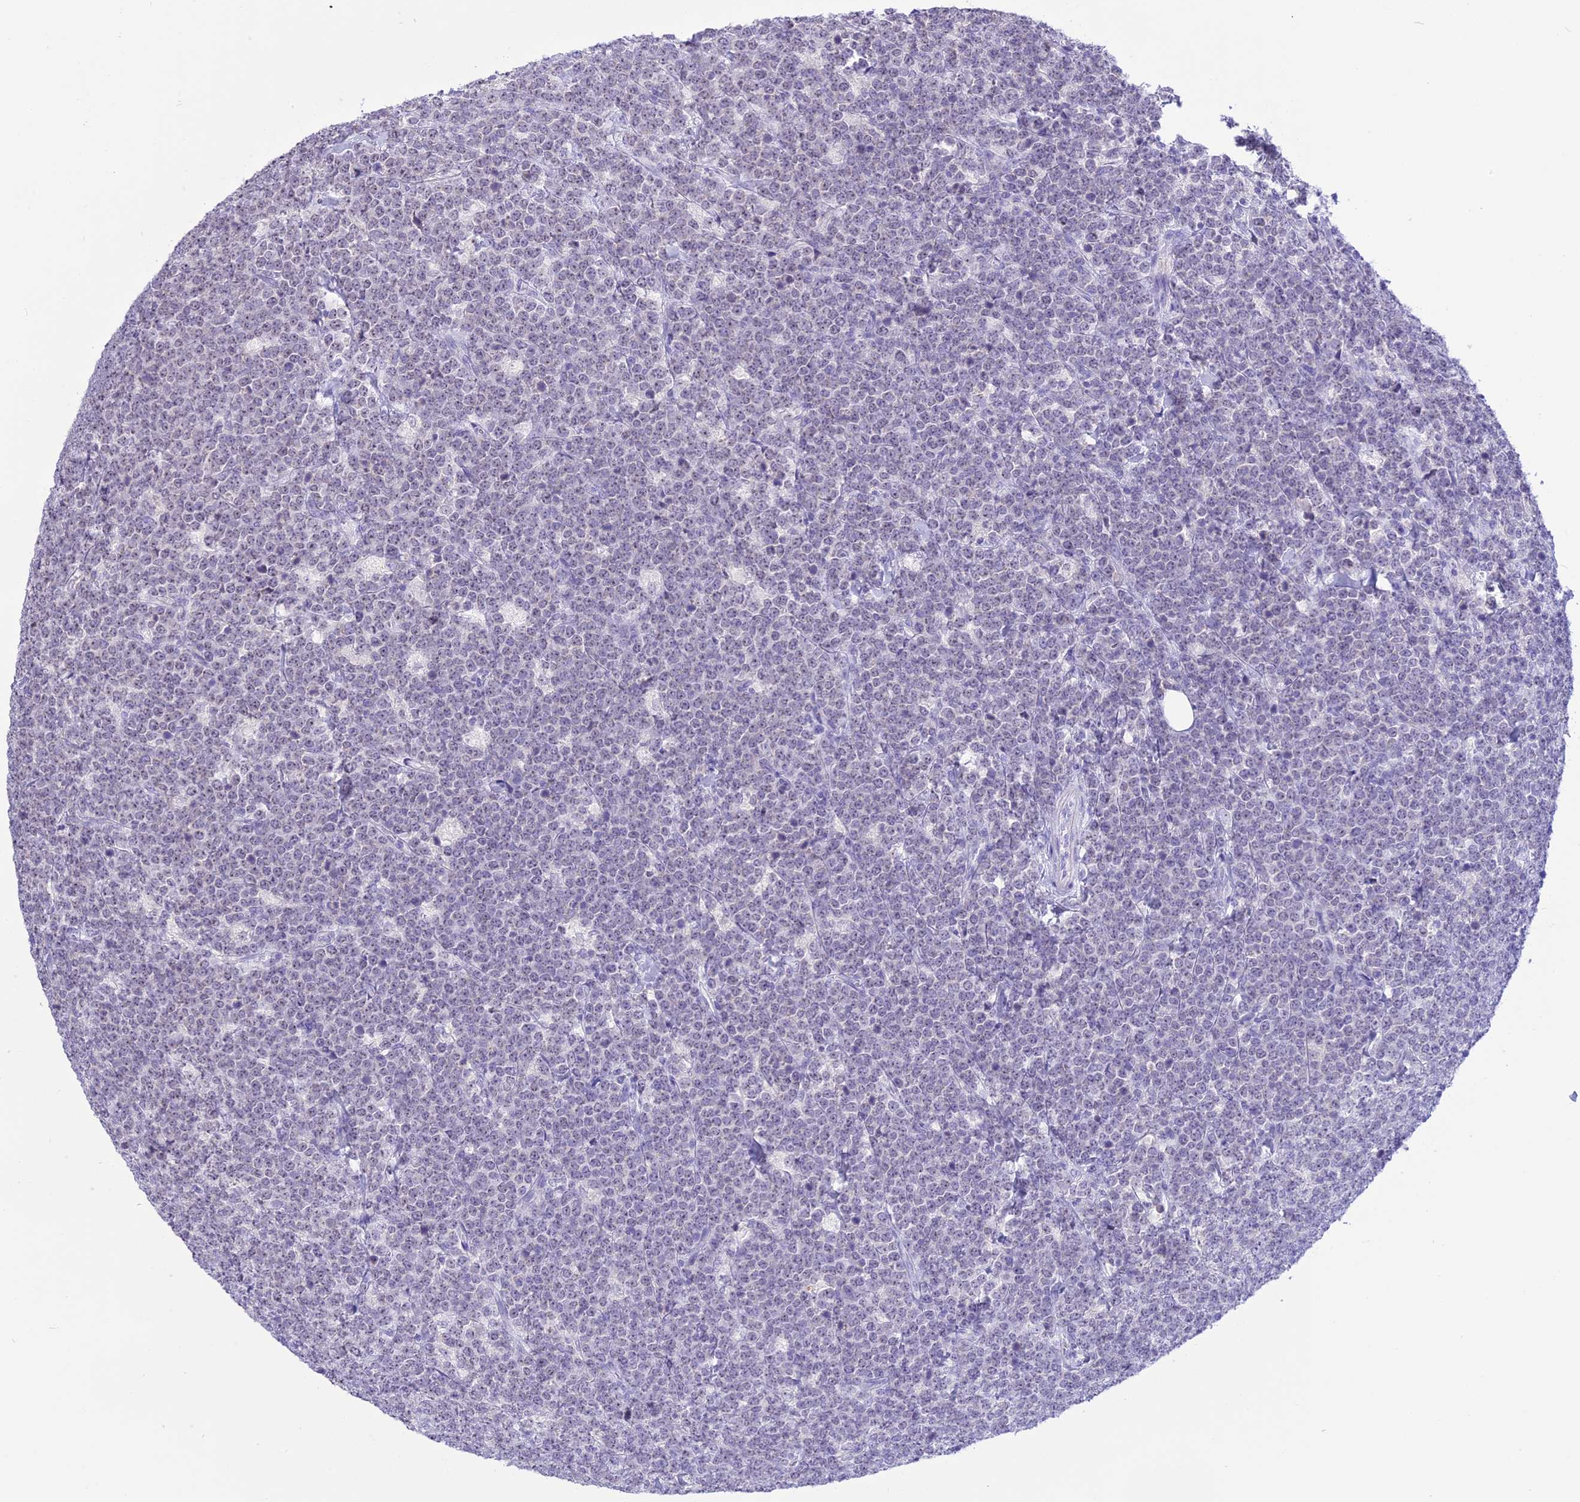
{"staining": {"intensity": "negative", "quantity": "none", "location": "none"}, "tissue": "lymphoma", "cell_type": "Tumor cells", "image_type": "cancer", "snomed": [{"axis": "morphology", "description": "Malignant lymphoma, non-Hodgkin's type, High grade"}, {"axis": "topography", "description": "Small intestine"}], "caption": "Immunohistochemical staining of human lymphoma displays no significant staining in tumor cells.", "gene": "CMSS1", "patient": {"sex": "male", "age": 8}}